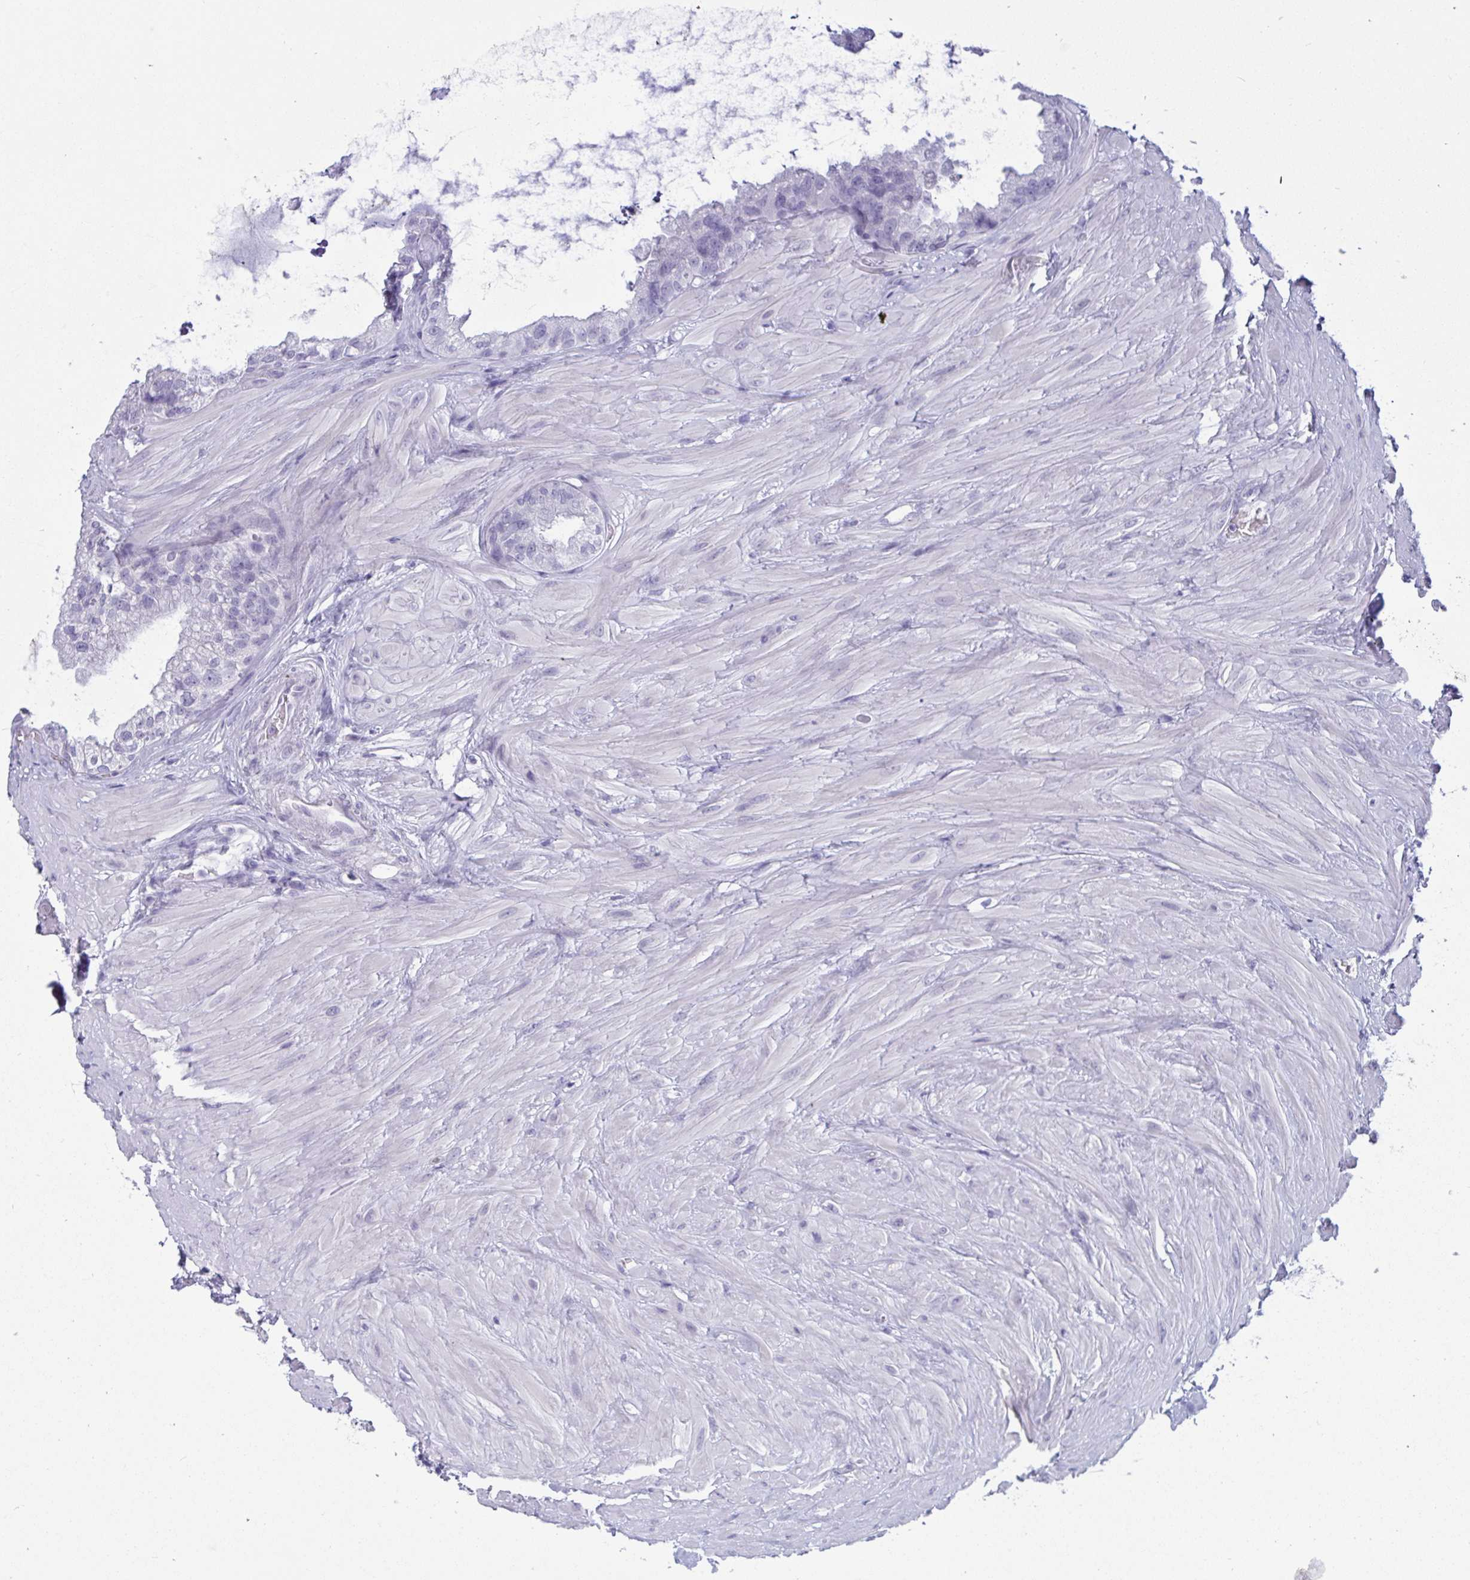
{"staining": {"intensity": "negative", "quantity": "none", "location": "none"}, "tissue": "seminal vesicle", "cell_type": "Glandular cells", "image_type": "normal", "snomed": [{"axis": "morphology", "description": "Normal tissue, NOS"}, {"axis": "topography", "description": "Seminal veicle"}, {"axis": "topography", "description": "Peripheral nerve tissue"}], "caption": "The immunohistochemistry (IHC) image has no significant expression in glandular cells of seminal vesicle.", "gene": "PRDM9", "patient": {"sex": "male", "age": 76}}